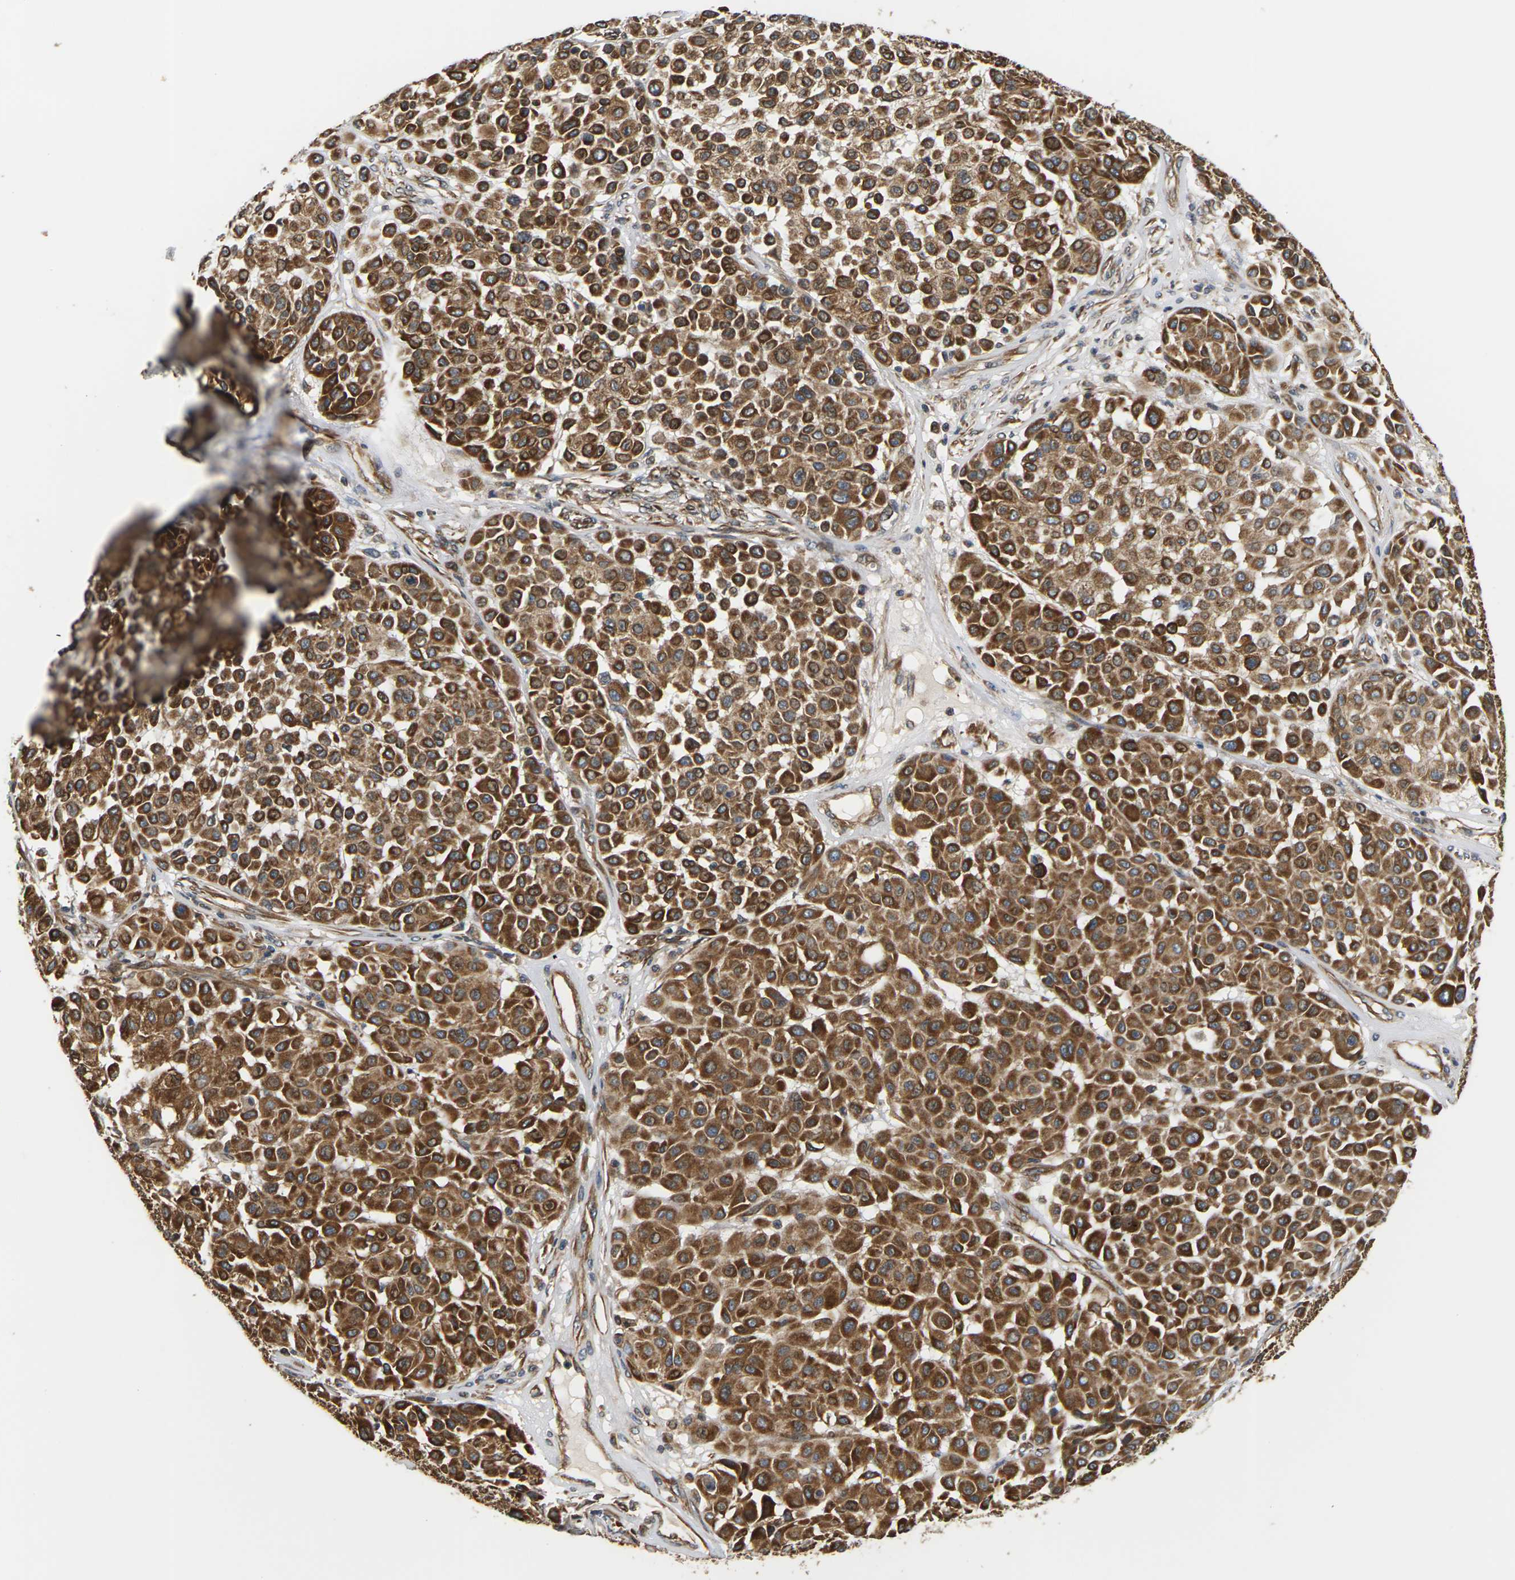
{"staining": {"intensity": "strong", "quantity": ">75%", "location": "cytoplasmic/membranous"}, "tissue": "melanoma", "cell_type": "Tumor cells", "image_type": "cancer", "snomed": [{"axis": "morphology", "description": "Malignant melanoma, Metastatic site"}, {"axis": "topography", "description": "Soft tissue"}], "caption": "A brown stain highlights strong cytoplasmic/membranous positivity of a protein in malignant melanoma (metastatic site) tumor cells.", "gene": "PCDHB4", "patient": {"sex": "male", "age": 41}}